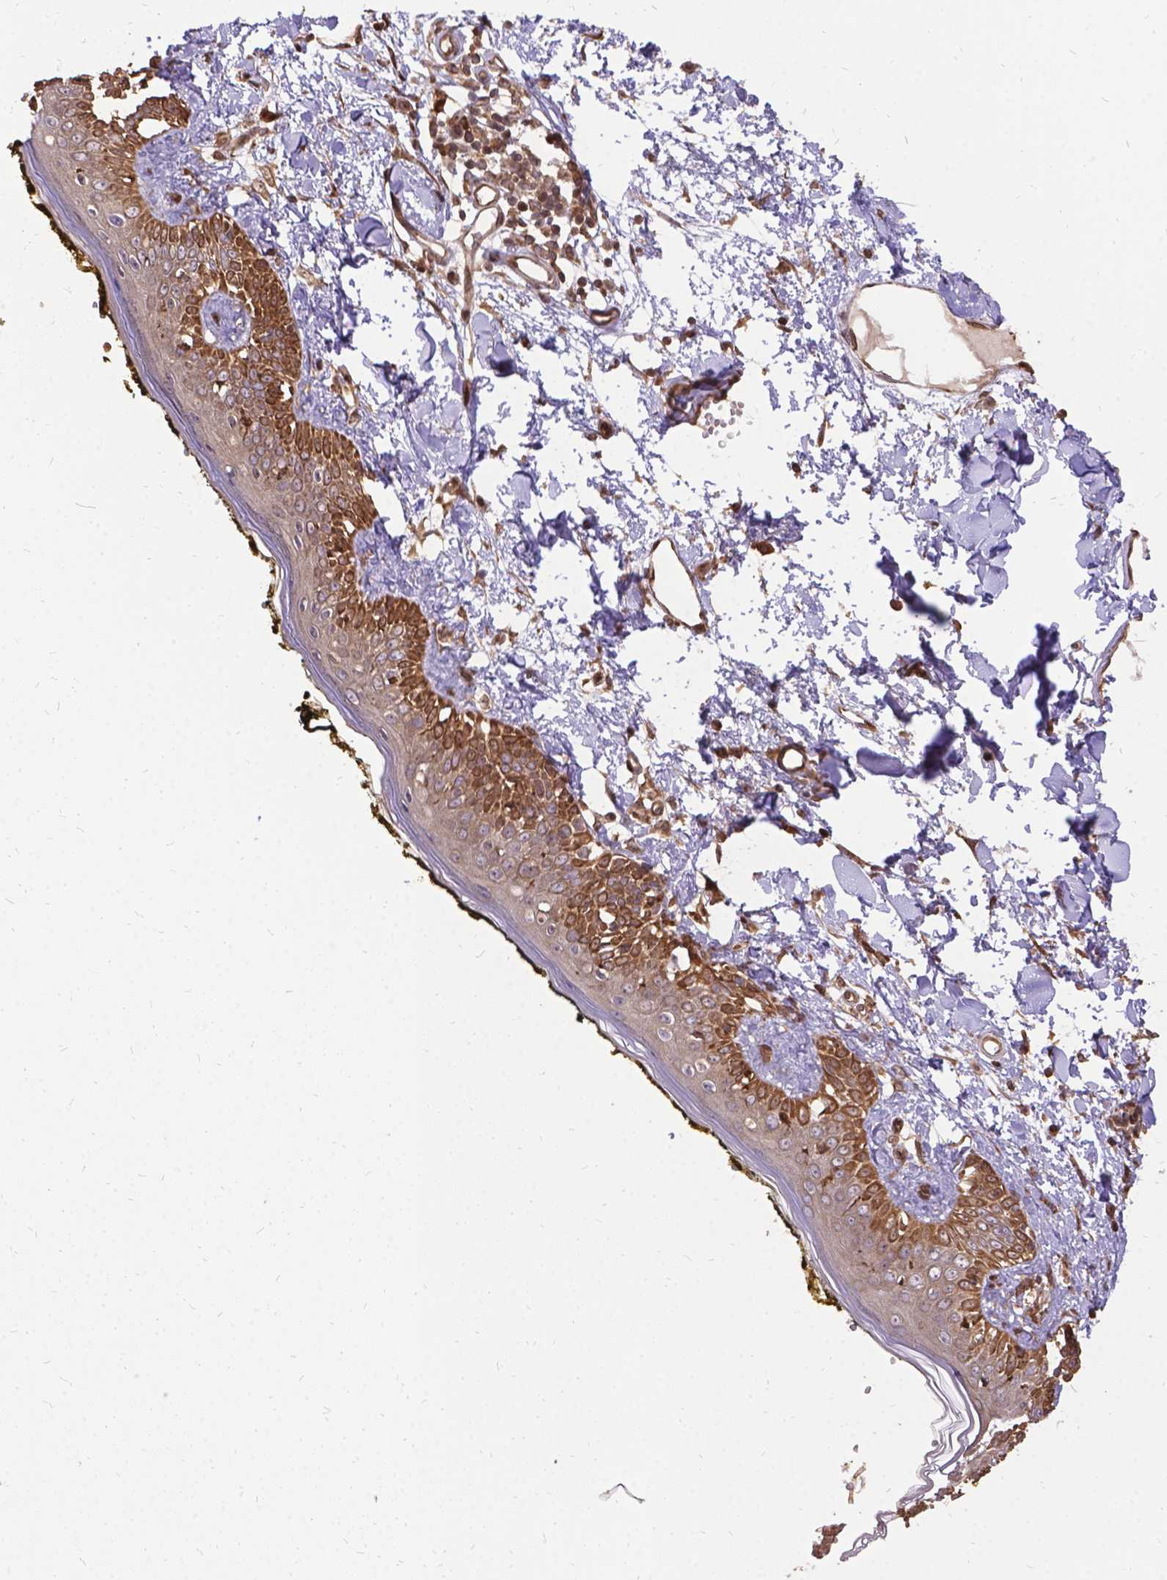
{"staining": {"intensity": "strong", "quantity": ">75%", "location": "cytoplasmic/membranous"}, "tissue": "skin", "cell_type": "Fibroblasts", "image_type": "normal", "snomed": [{"axis": "morphology", "description": "Normal tissue, NOS"}, {"axis": "topography", "description": "Skin"}], "caption": "Fibroblasts exhibit high levels of strong cytoplasmic/membranous staining in about >75% of cells in normal skin. The protein is stained brown, and the nuclei are stained in blue (DAB IHC with brightfield microscopy, high magnification).", "gene": "DENND6A", "patient": {"sex": "male", "age": 76}}